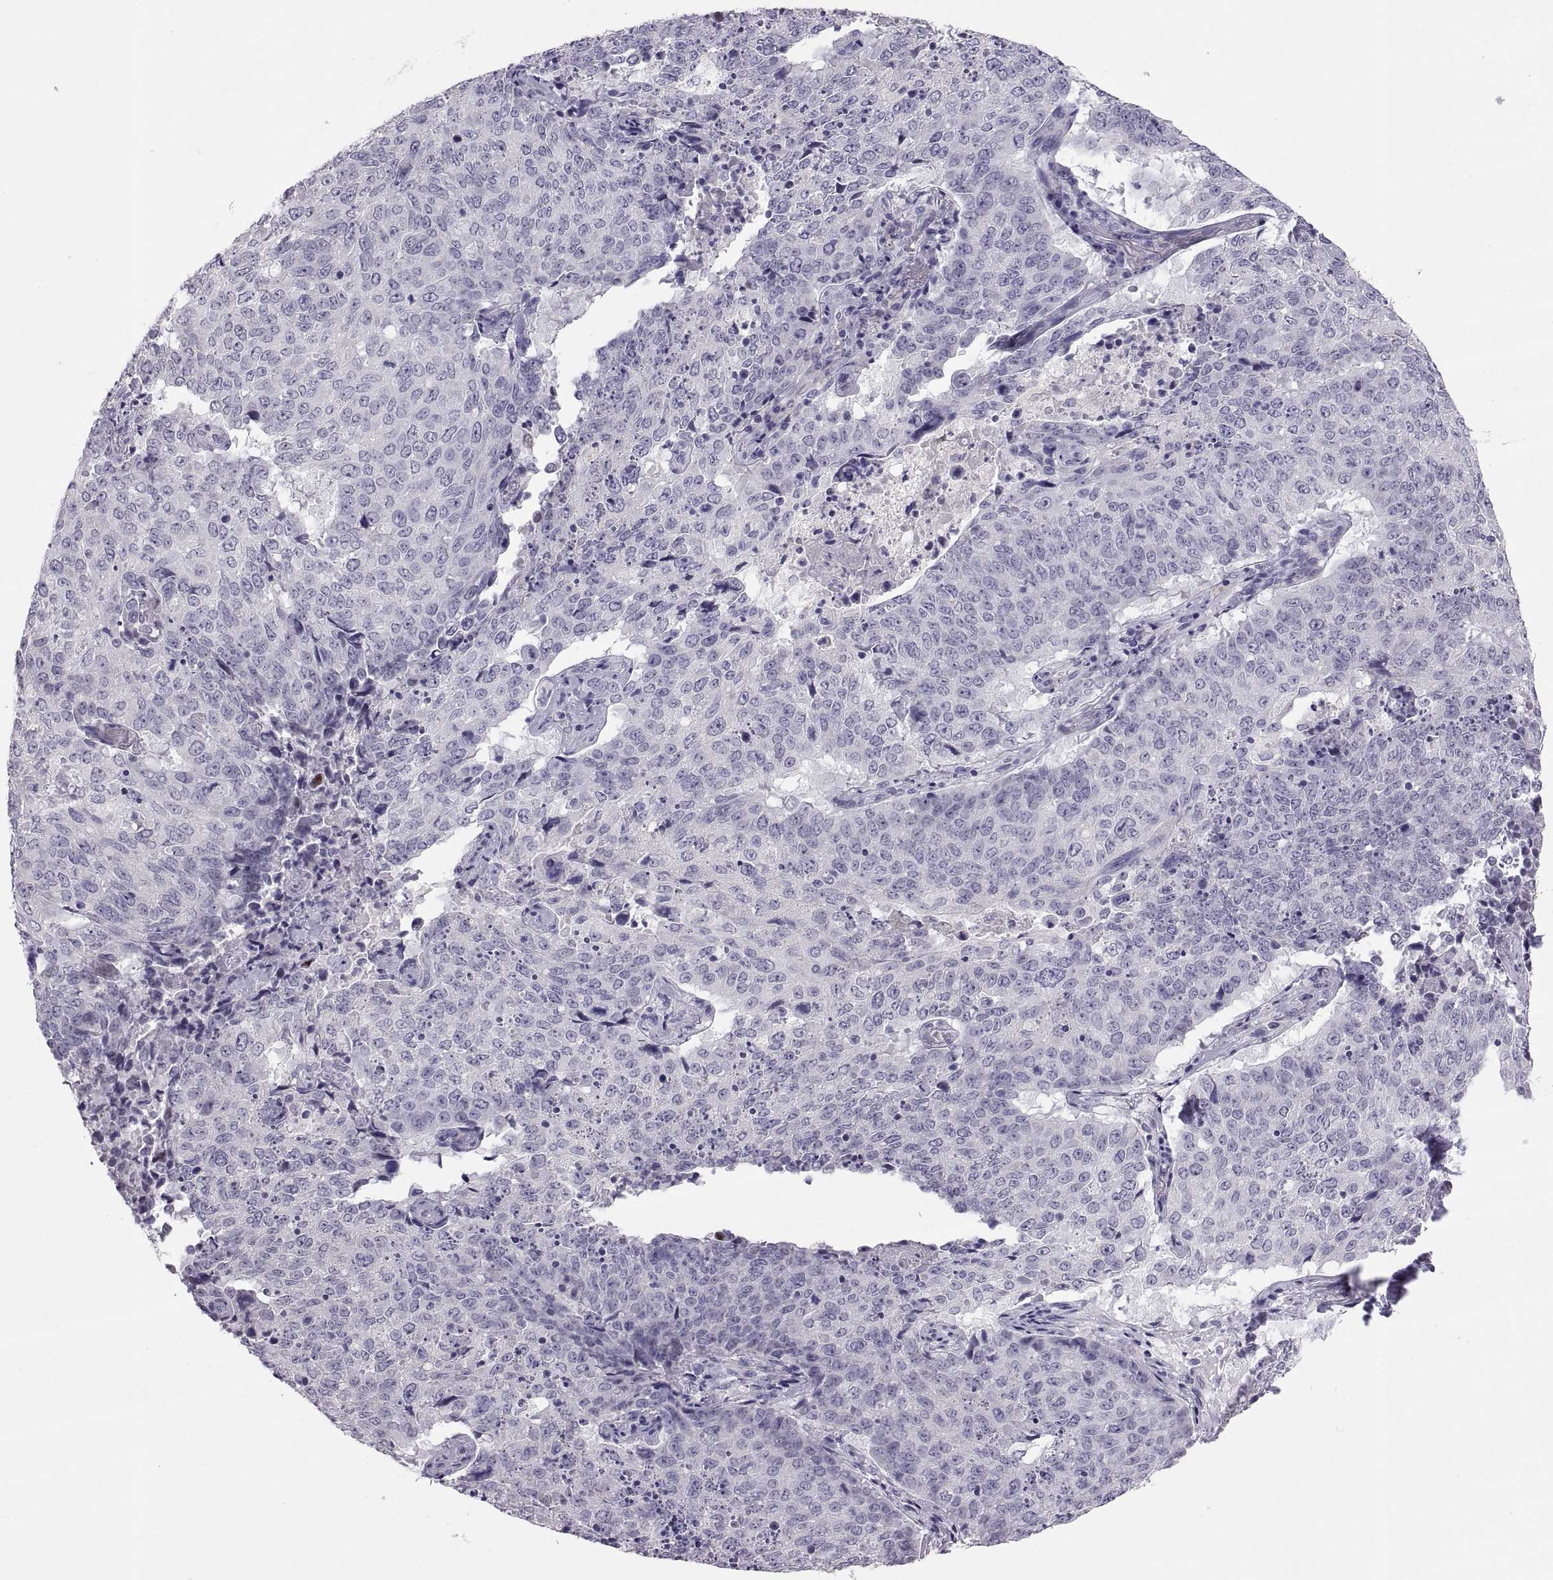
{"staining": {"intensity": "negative", "quantity": "none", "location": "none"}, "tissue": "lung cancer", "cell_type": "Tumor cells", "image_type": "cancer", "snomed": [{"axis": "morphology", "description": "Normal tissue, NOS"}, {"axis": "morphology", "description": "Squamous cell carcinoma, NOS"}, {"axis": "topography", "description": "Bronchus"}, {"axis": "topography", "description": "Lung"}], "caption": "This is an IHC micrograph of human lung cancer (squamous cell carcinoma). There is no expression in tumor cells.", "gene": "PTN", "patient": {"sex": "male", "age": 64}}